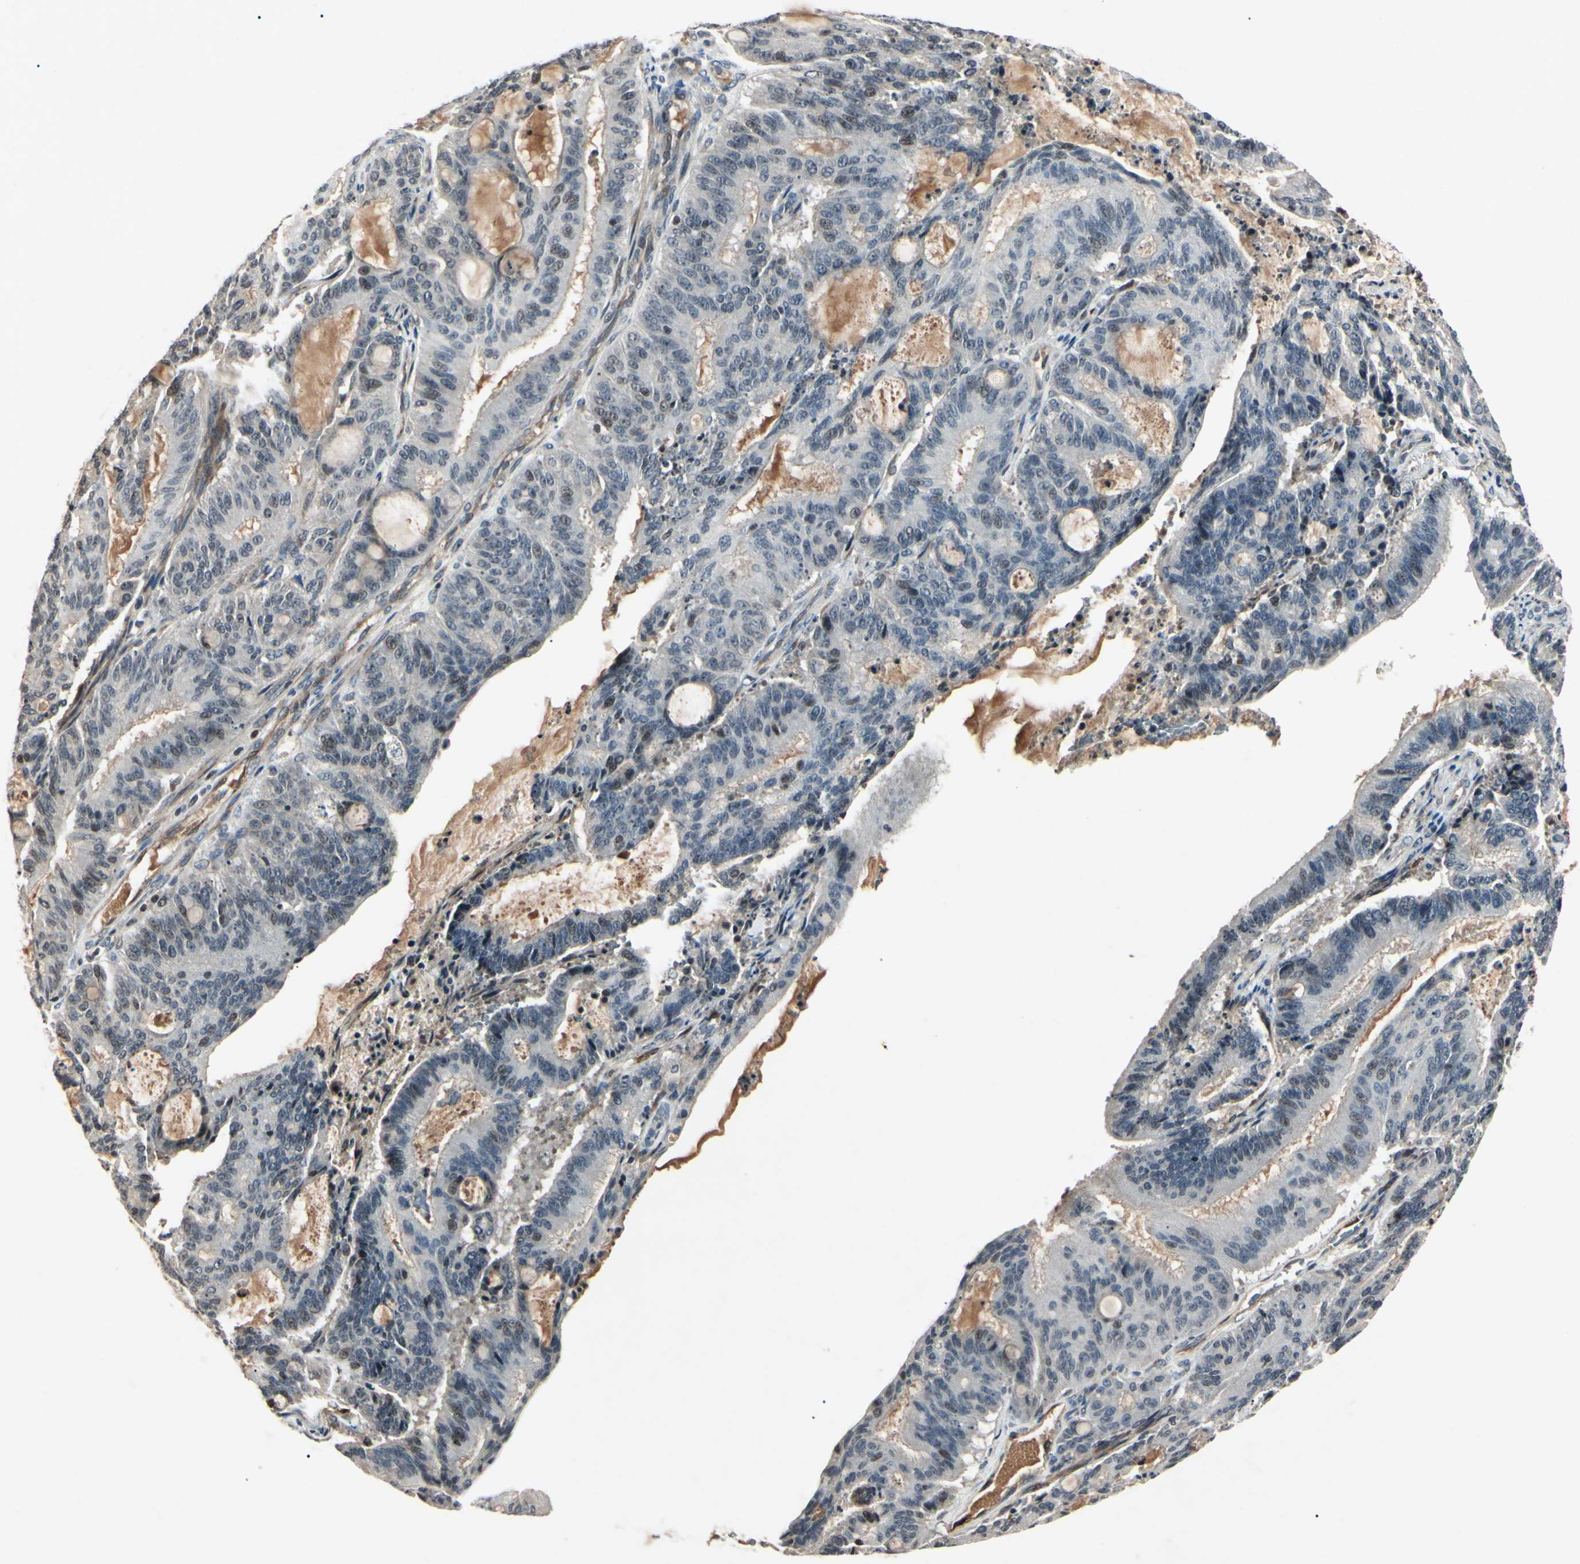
{"staining": {"intensity": "weak", "quantity": "<25%", "location": "nuclear"}, "tissue": "liver cancer", "cell_type": "Tumor cells", "image_type": "cancer", "snomed": [{"axis": "morphology", "description": "Cholangiocarcinoma"}, {"axis": "topography", "description": "Liver"}], "caption": "High power microscopy micrograph of an immunohistochemistry (IHC) histopathology image of liver cholangiocarcinoma, revealing no significant positivity in tumor cells. (DAB IHC with hematoxylin counter stain).", "gene": "AEBP1", "patient": {"sex": "female", "age": 73}}